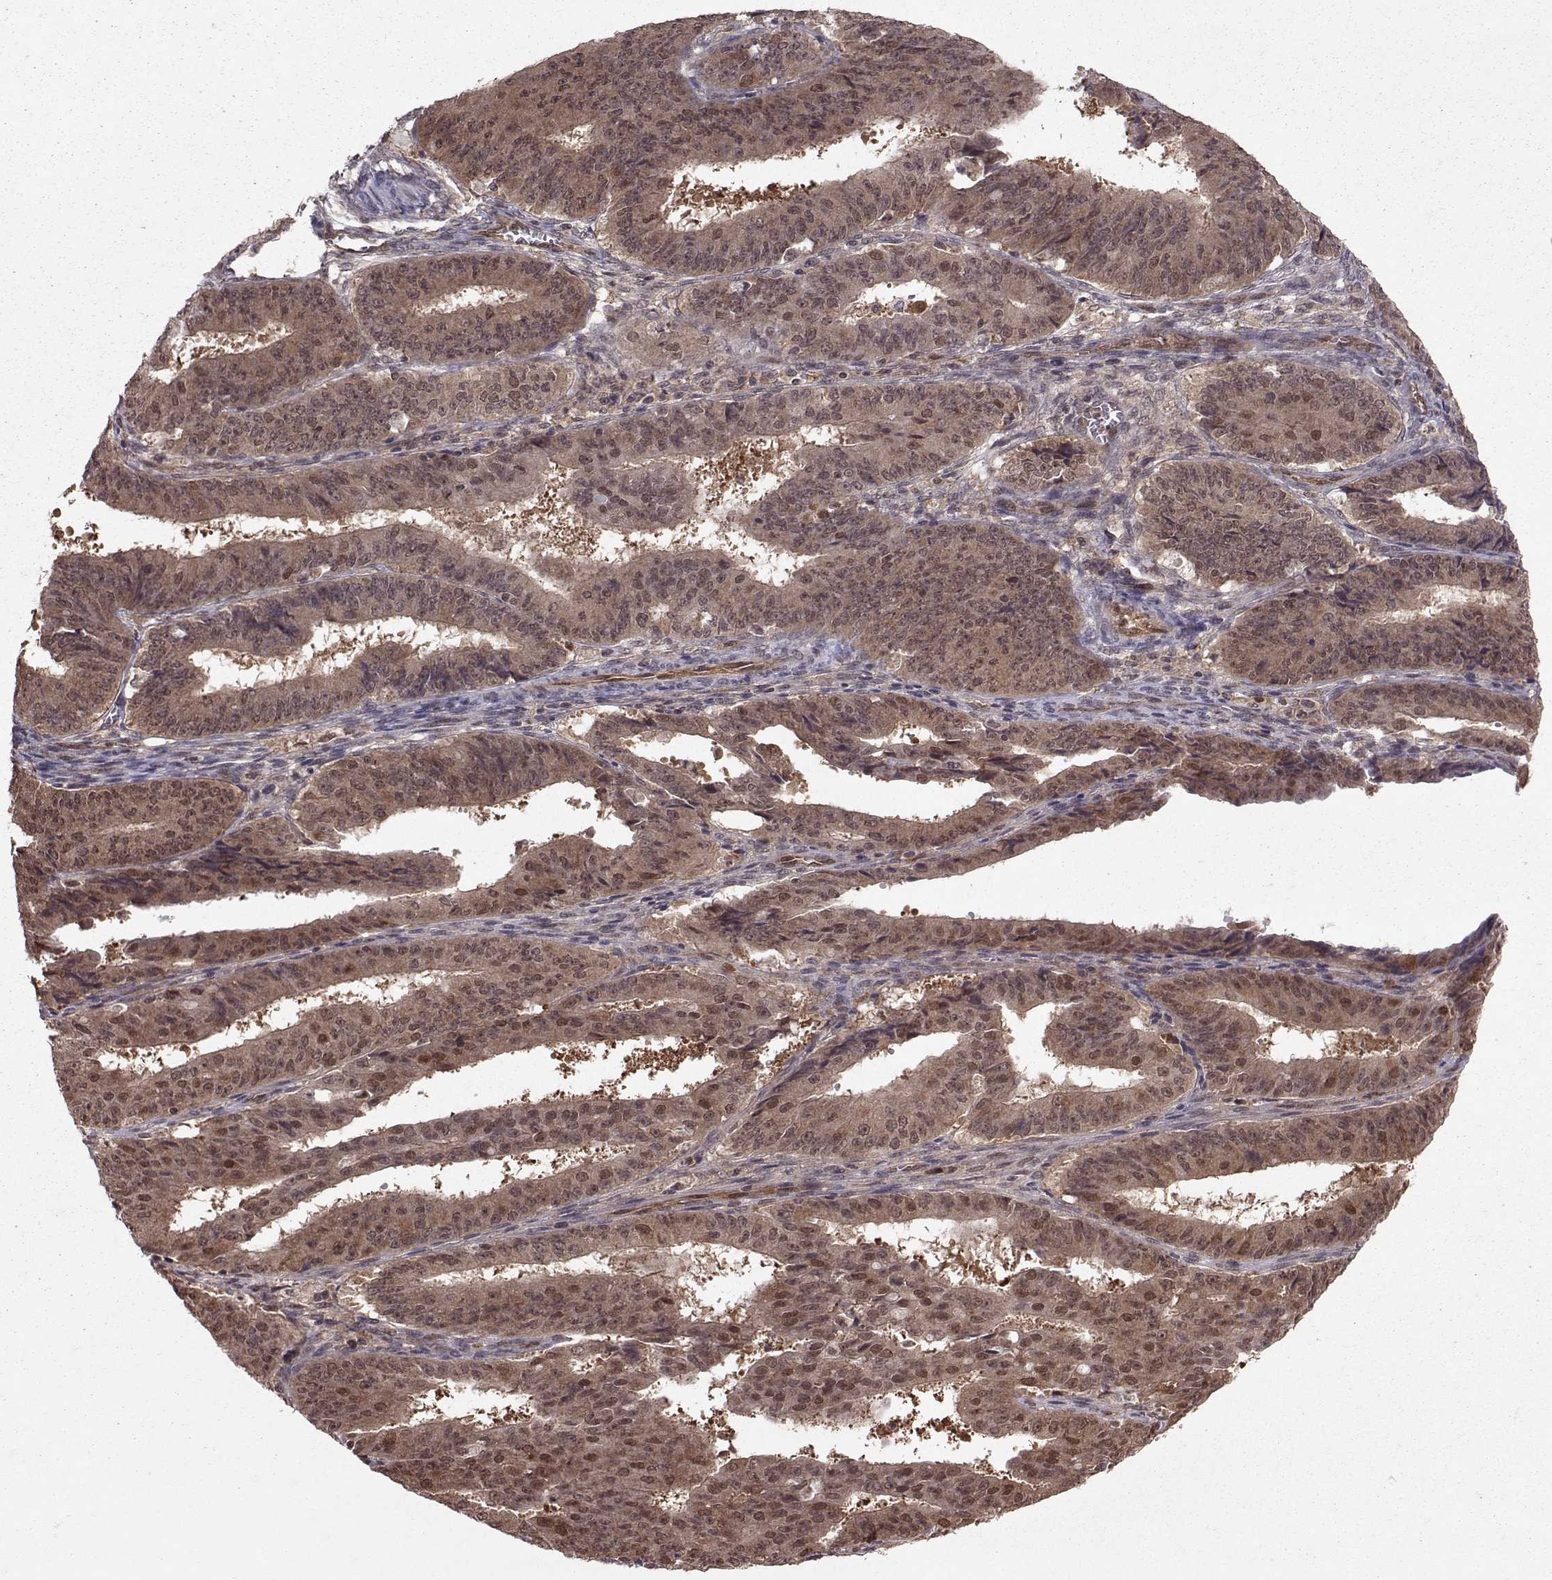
{"staining": {"intensity": "moderate", "quantity": ">75%", "location": "cytoplasmic/membranous"}, "tissue": "ovarian cancer", "cell_type": "Tumor cells", "image_type": "cancer", "snomed": [{"axis": "morphology", "description": "Carcinoma, endometroid"}, {"axis": "topography", "description": "Ovary"}], "caption": "Immunohistochemistry image of endometroid carcinoma (ovarian) stained for a protein (brown), which demonstrates medium levels of moderate cytoplasmic/membranous expression in about >75% of tumor cells.", "gene": "PPP2R2A", "patient": {"sex": "female", "age": 42}}